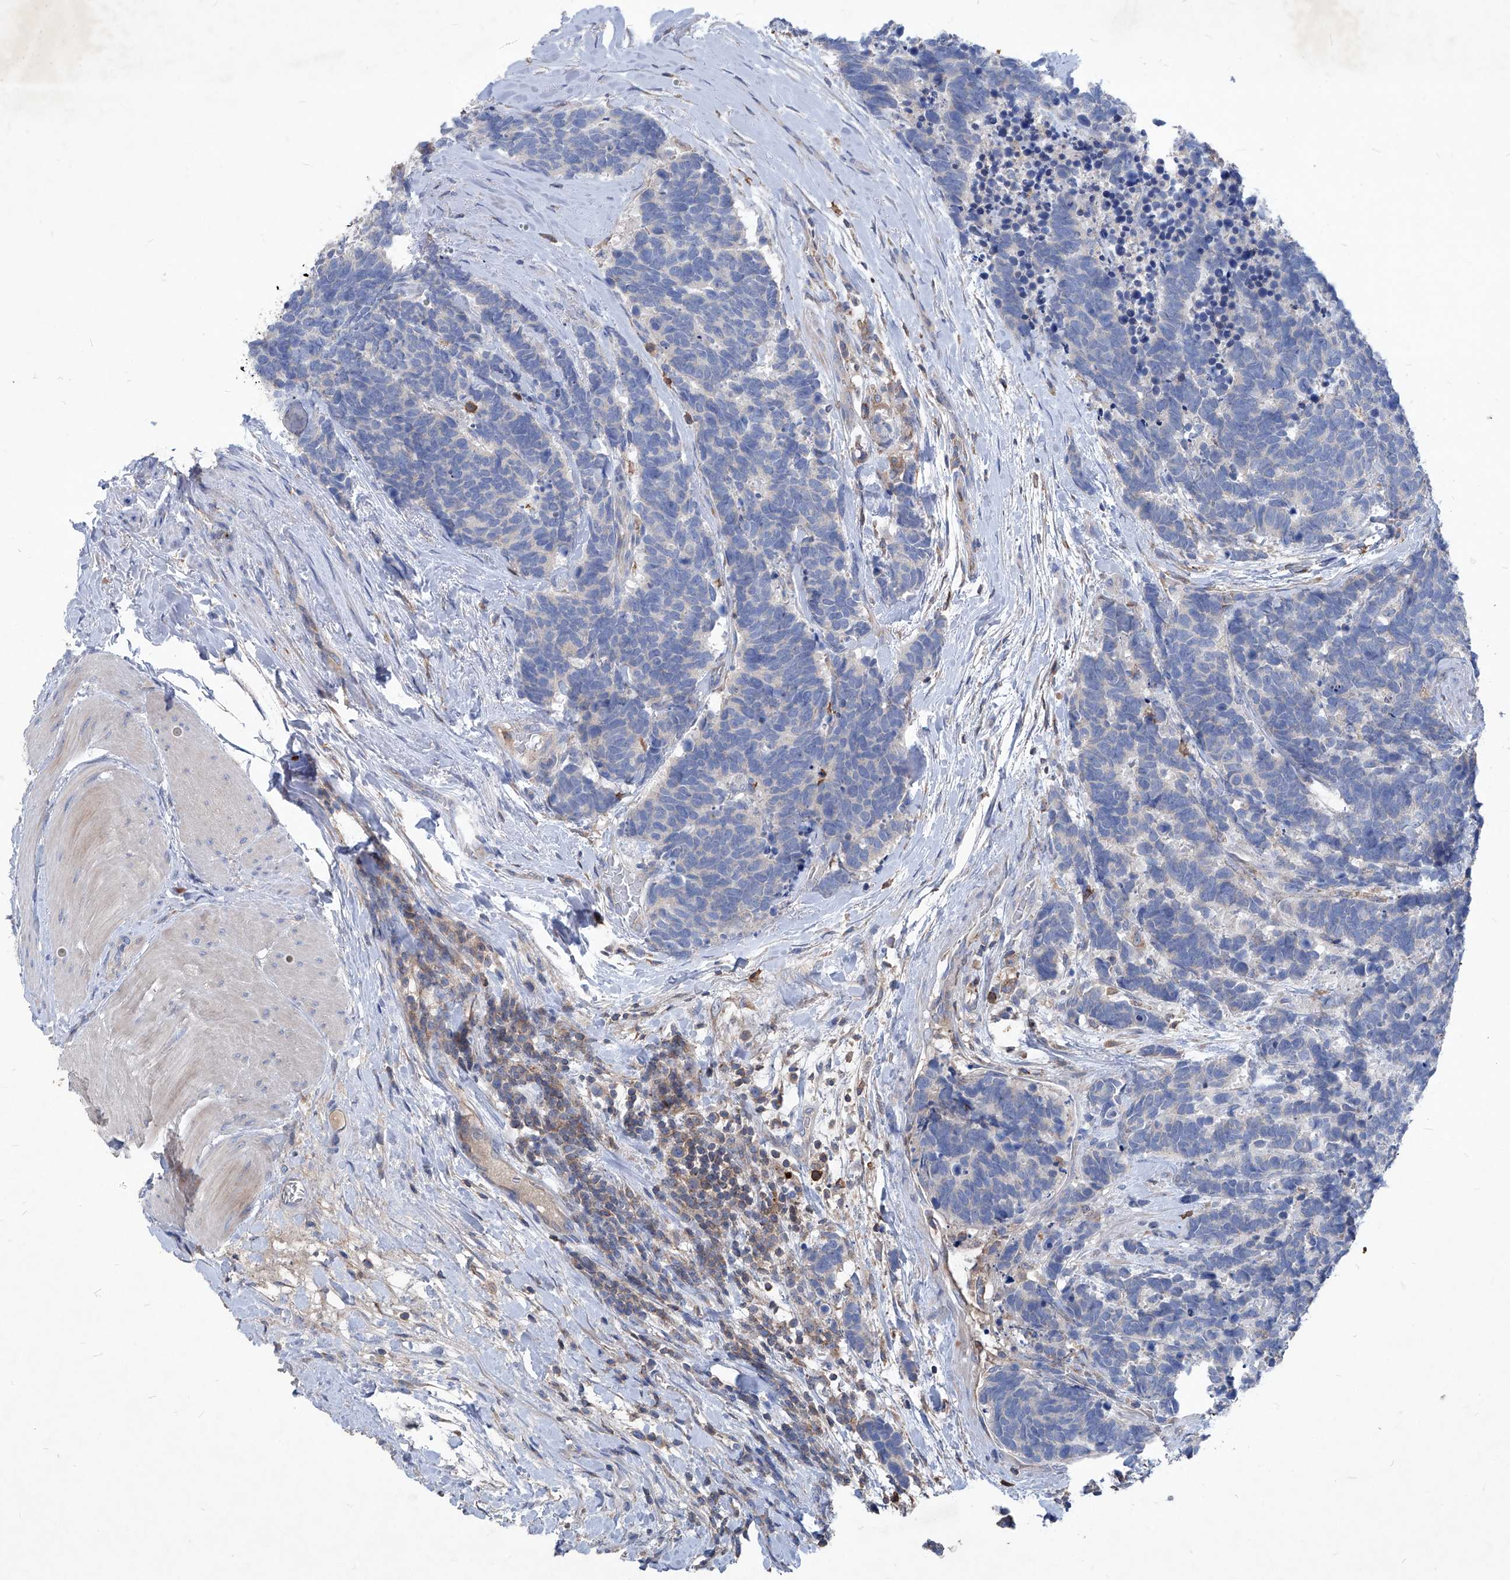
{"staining": {"intensity": "negative", "quantity": "none", "location": "none"}, "tissue": "carcinoid", "cell_type": "Tumor cells", "image_type": "cancer", "snomed": [{"axis": "morphology", "description": "Carcinoma, NOS"}, {"axis": "morphology", "description": "Carcinoid, malignant, NOS"}, {"axis": "topography", "description": "Urinary bladder"}], "caption": "Immunohistochemistry (IHC) of carcinoid demonstrates no expression in tumor cells.", "gene": "EPHA8", "patient": {"sex": "male", "age": 57}}